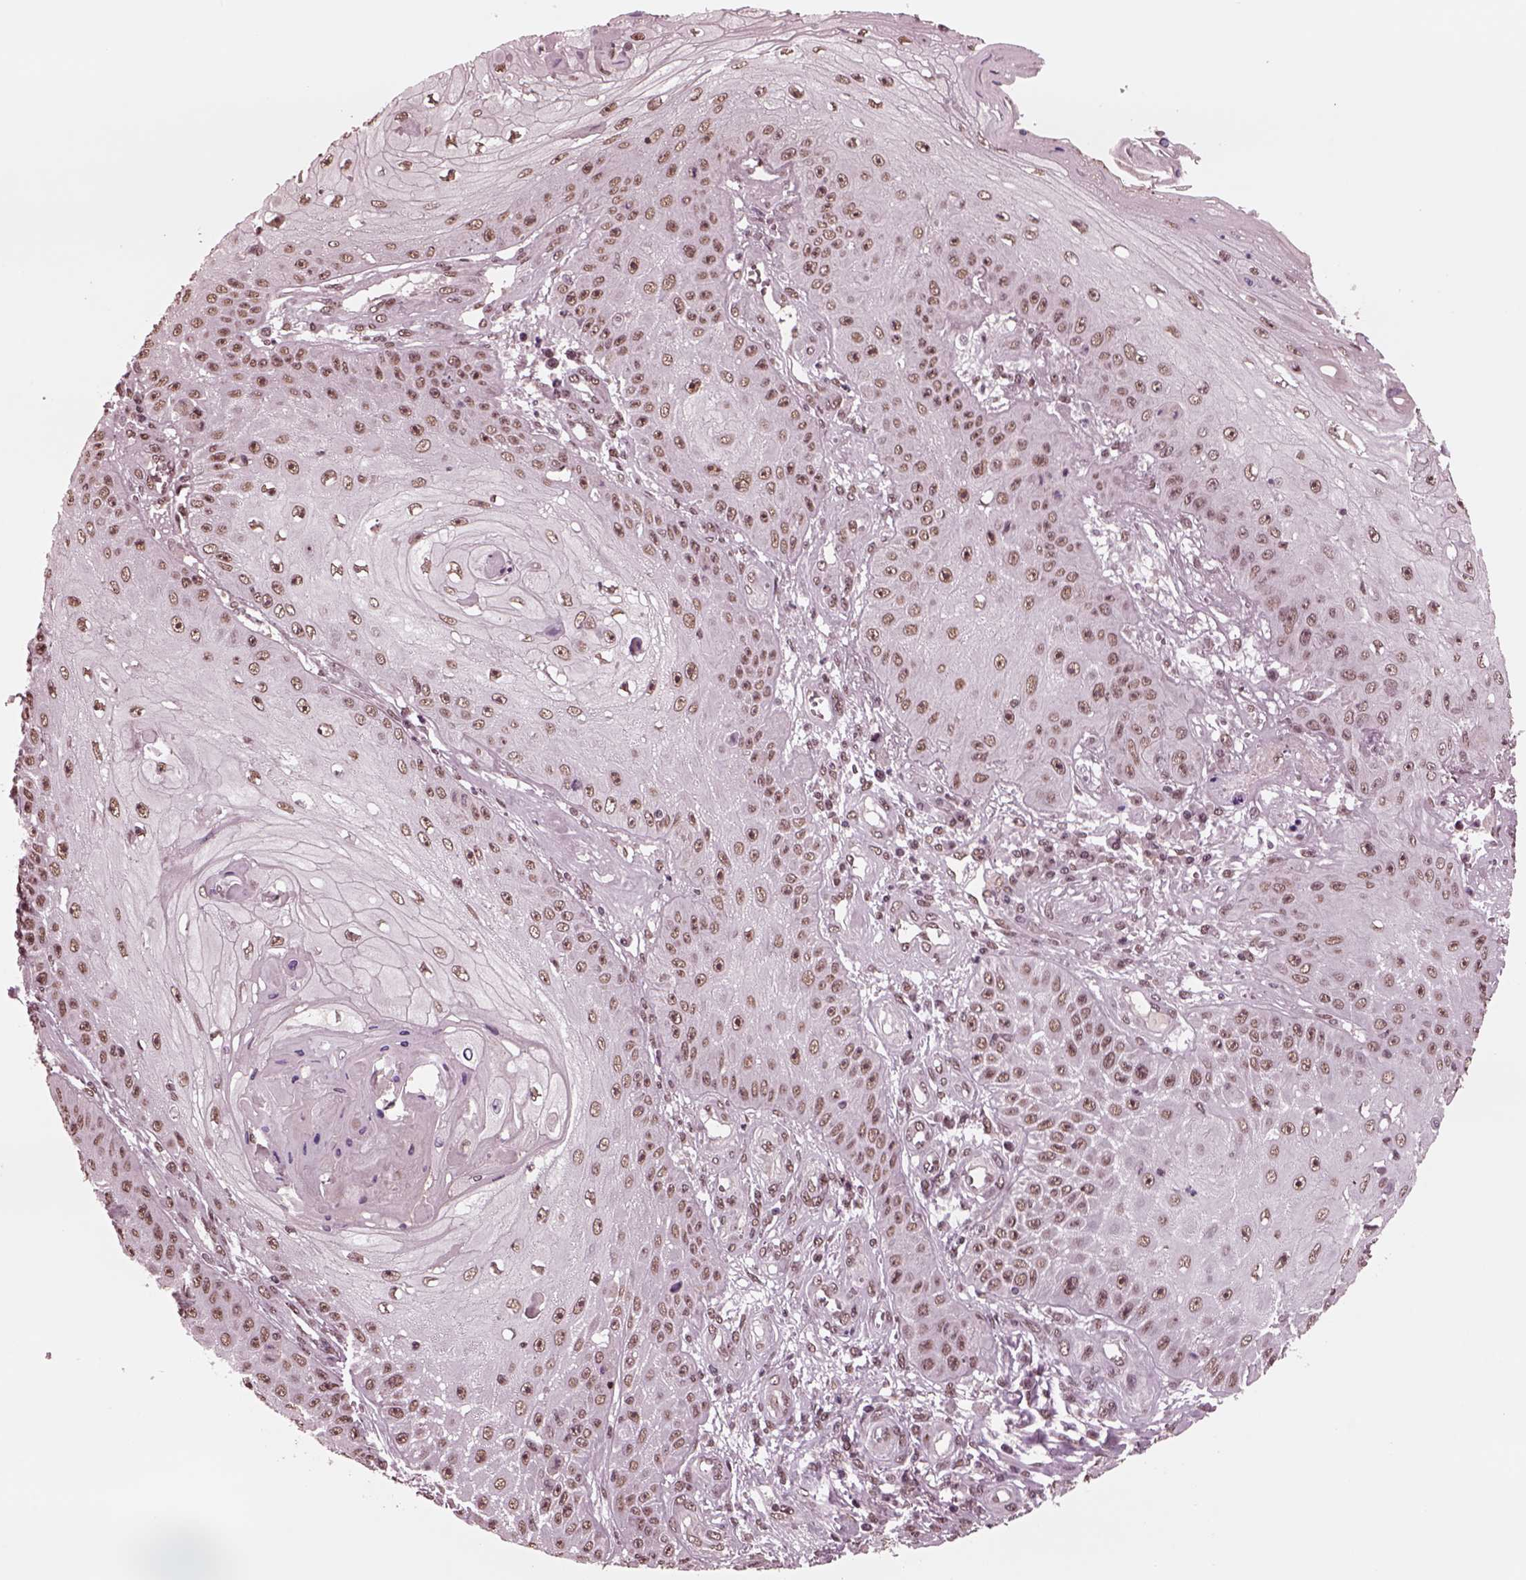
{"staining": {"intensity": "weak", "quantity": ">75%", "location": "nuclear"}, "tissue": "skin cancer", "cell_type": "Tumor cells", "image_type": "cancer", "snomed": [{"axis": "morphology", "description": "Squamous cell carcinoma, NOS"}, {"axis": "topography", "description": "Skin"}], "caption": "Immunohistochemistry staining of skin cancer, which demonstrates low levels of weak nuclear staining in about >75% of tumor cells indicating weak nuclear protein expression. The staining was performed using DAB (brown) for protein detection and nuclei were counterstained in hematoxylin (blue).", "gene": "NAP1L5", "patient": {"sex": "male", "age": 70}}